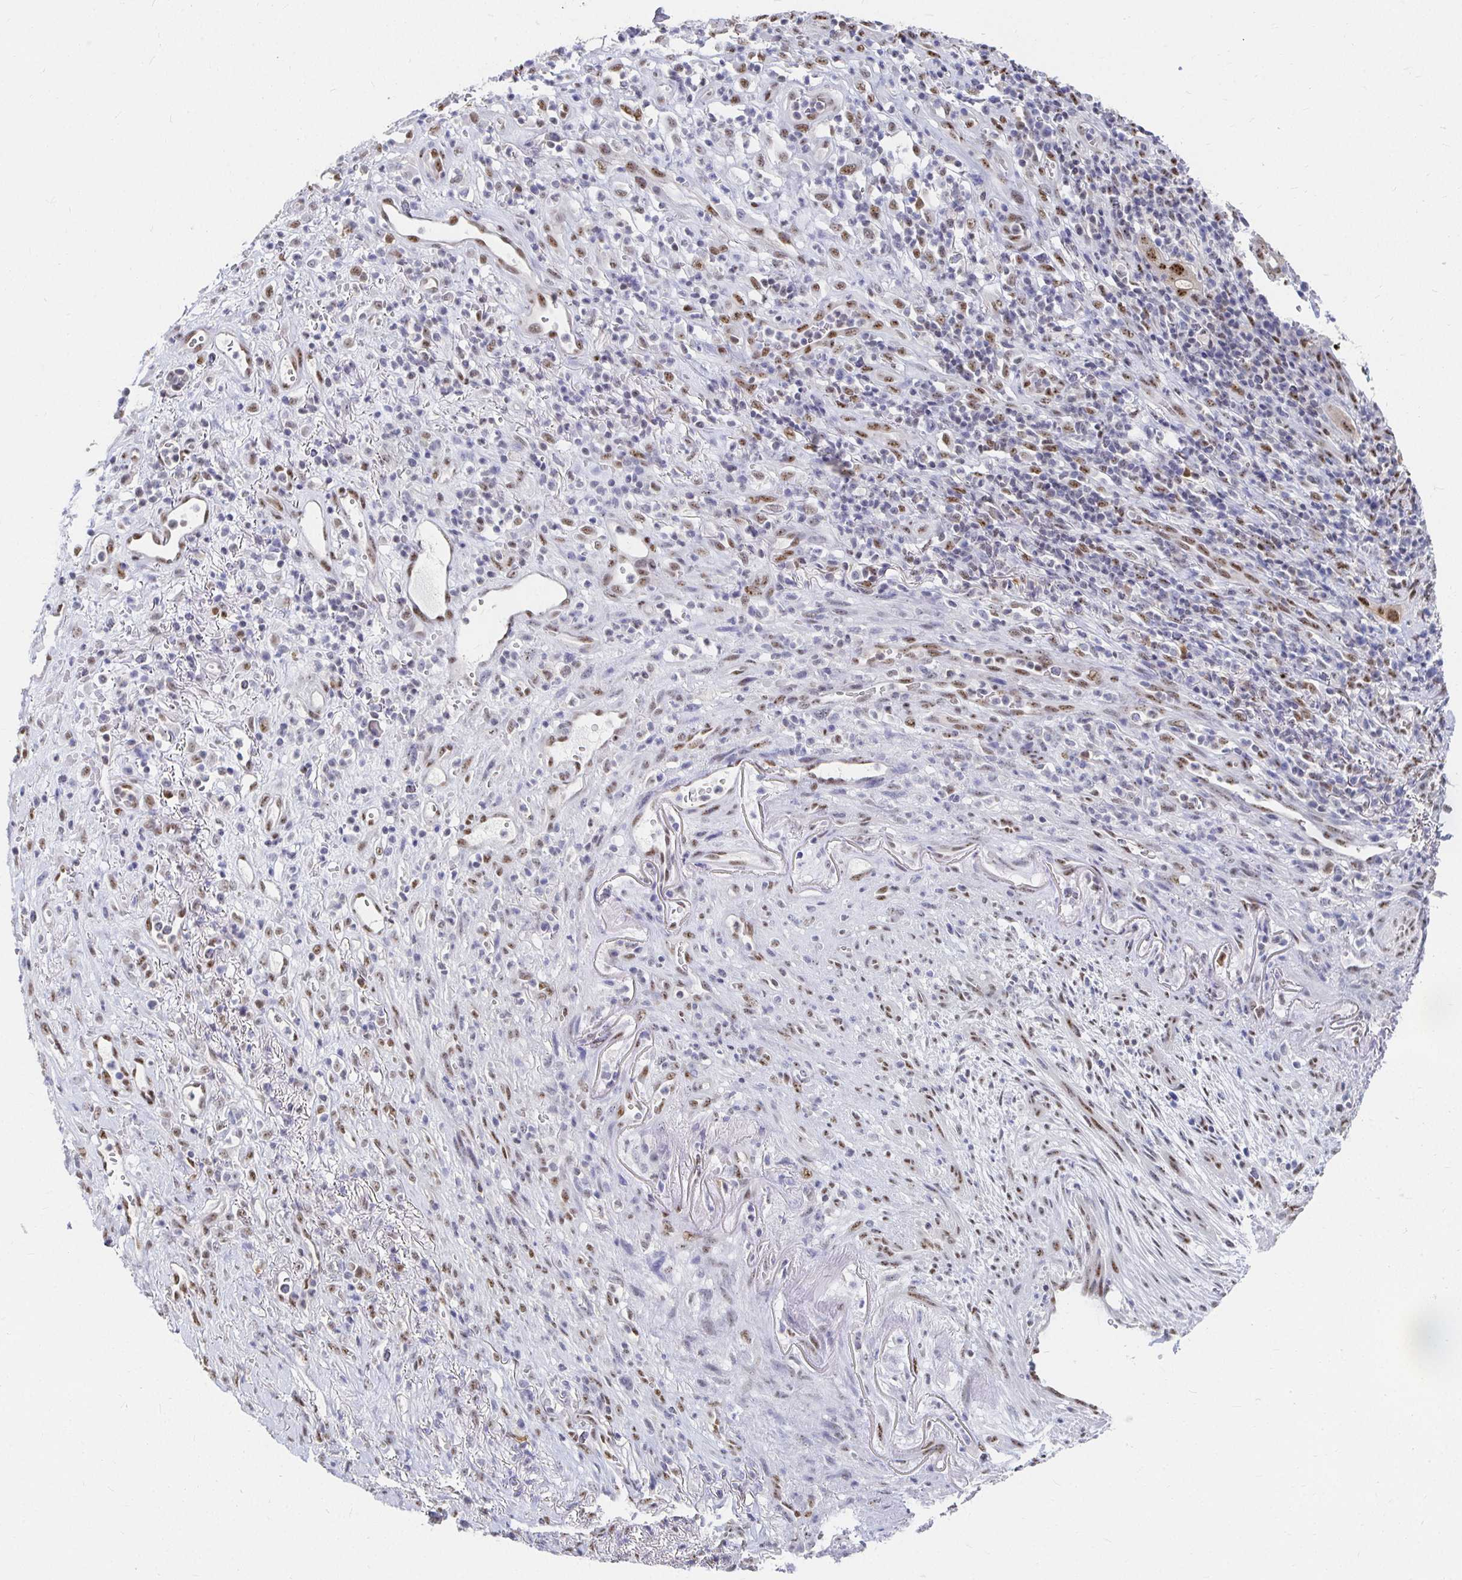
{"staining": {"intensity": "moderate", "quantity": ">75%", "location": "nuclear"}, "tissue": "pancreatic cancer", "cell_type": "Tumor cells", "image_type": "cancer", "snomed": [{"axis": "morphology", "description": "Adenocarcinoma, NOS"}, {"axis": "topography", "description": "Pancreas"}], "caption": "IHC of human pancreatic cancer (adenocarcinoma) displays medium levels of moderate nuclear staining in approximately >75% of tumor cells.", "gene": "CLIC3", "patient": {"sex": "male", "age": 44}}